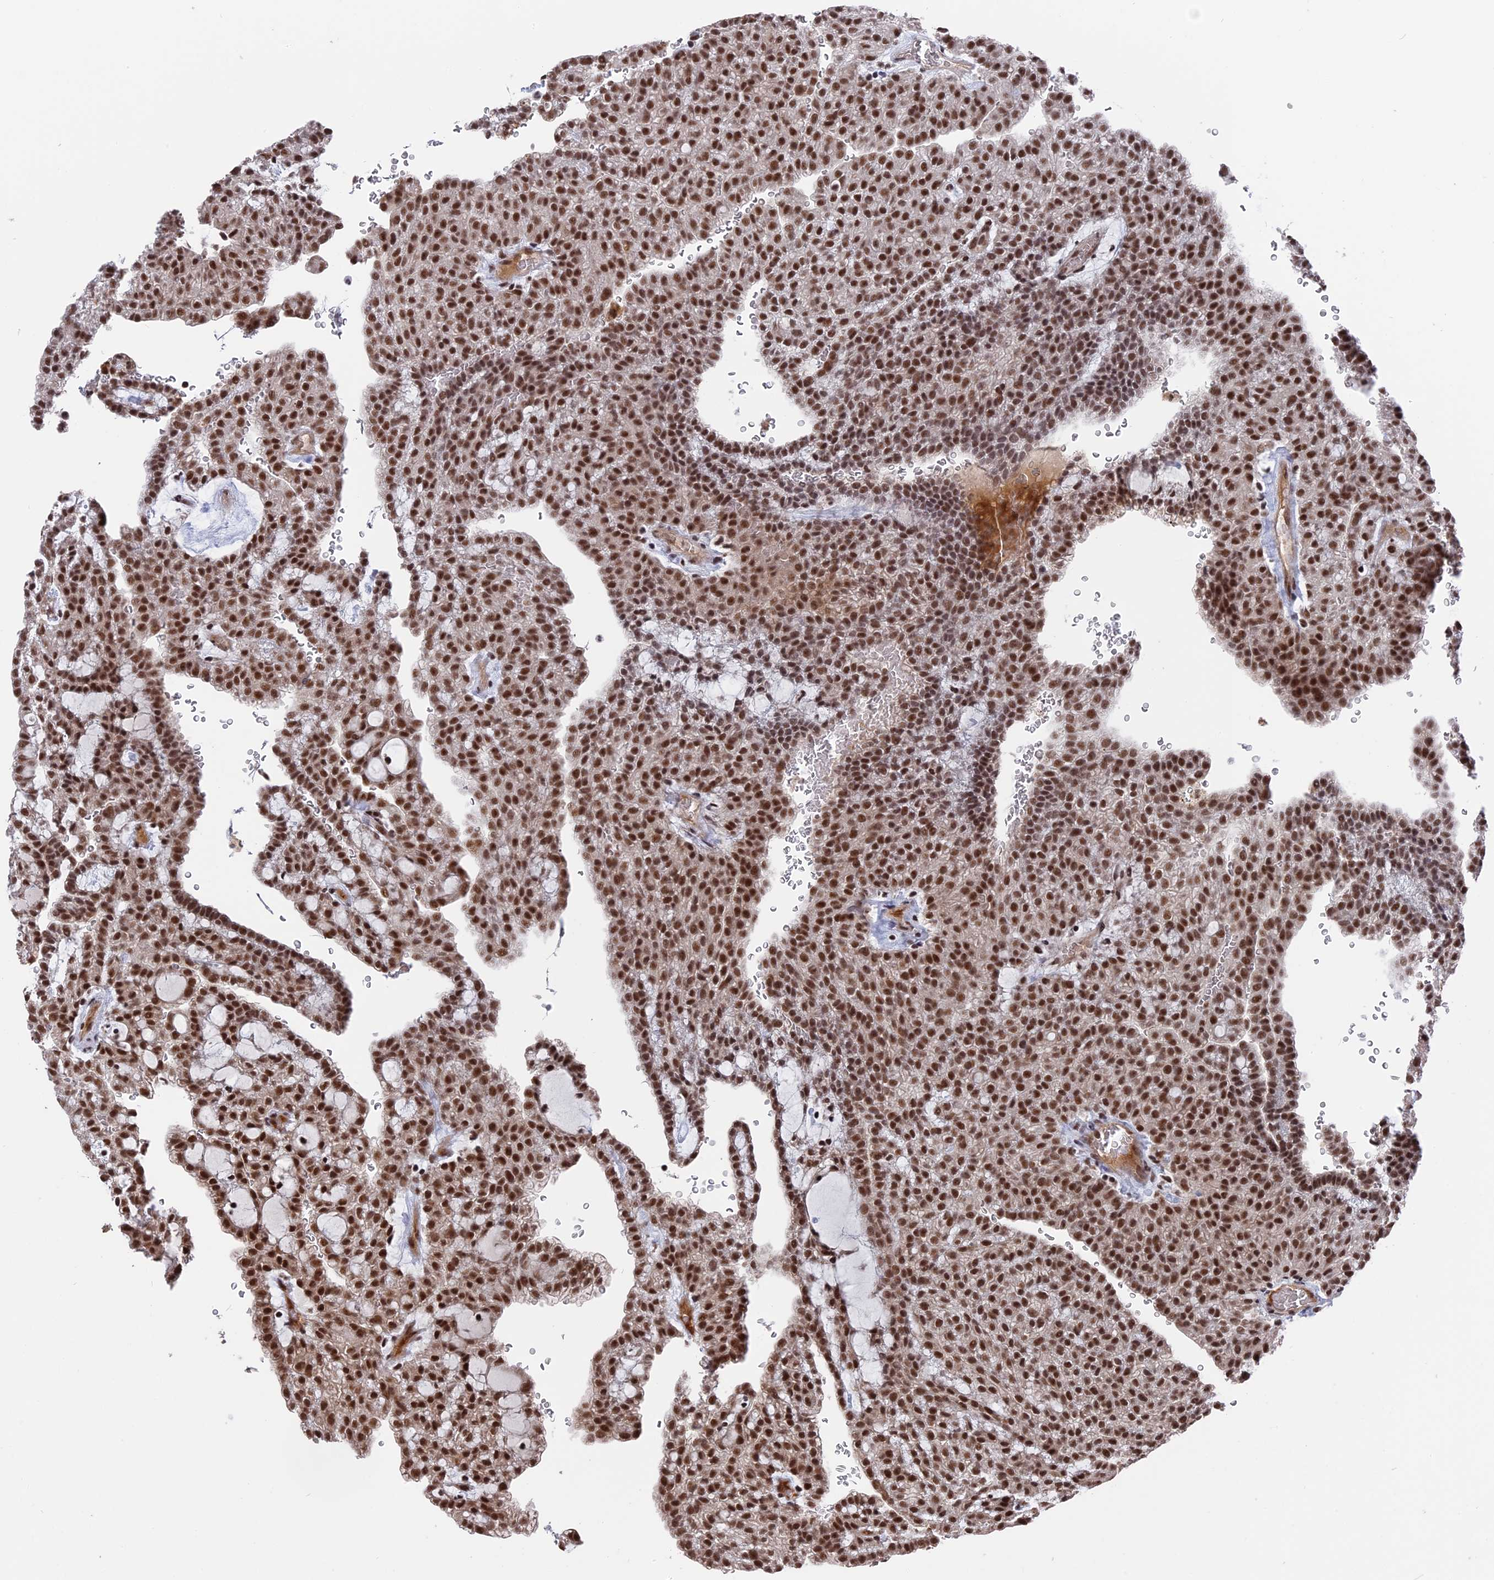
{"staining": {"intensity": "strong", "quantity": ">75%", "location": "nuclear"}, "tissue": "renal cancer", "cell_type": "Tumor cells", "image_type": "cancer", "snomed": [{"axis": "morphology", "description": "Adenocarcinoma, NOS"}, {"axis": "topography", "description": "Kidney"}], "caption": "Adenocarcinoma (renal) stained with DAB immunohistochemistry shows high levels of strong nuclear positivity in about >75% of tumor cells.", "gene": "SF3A2", "patient": {"sex": "male", "age": 63}}